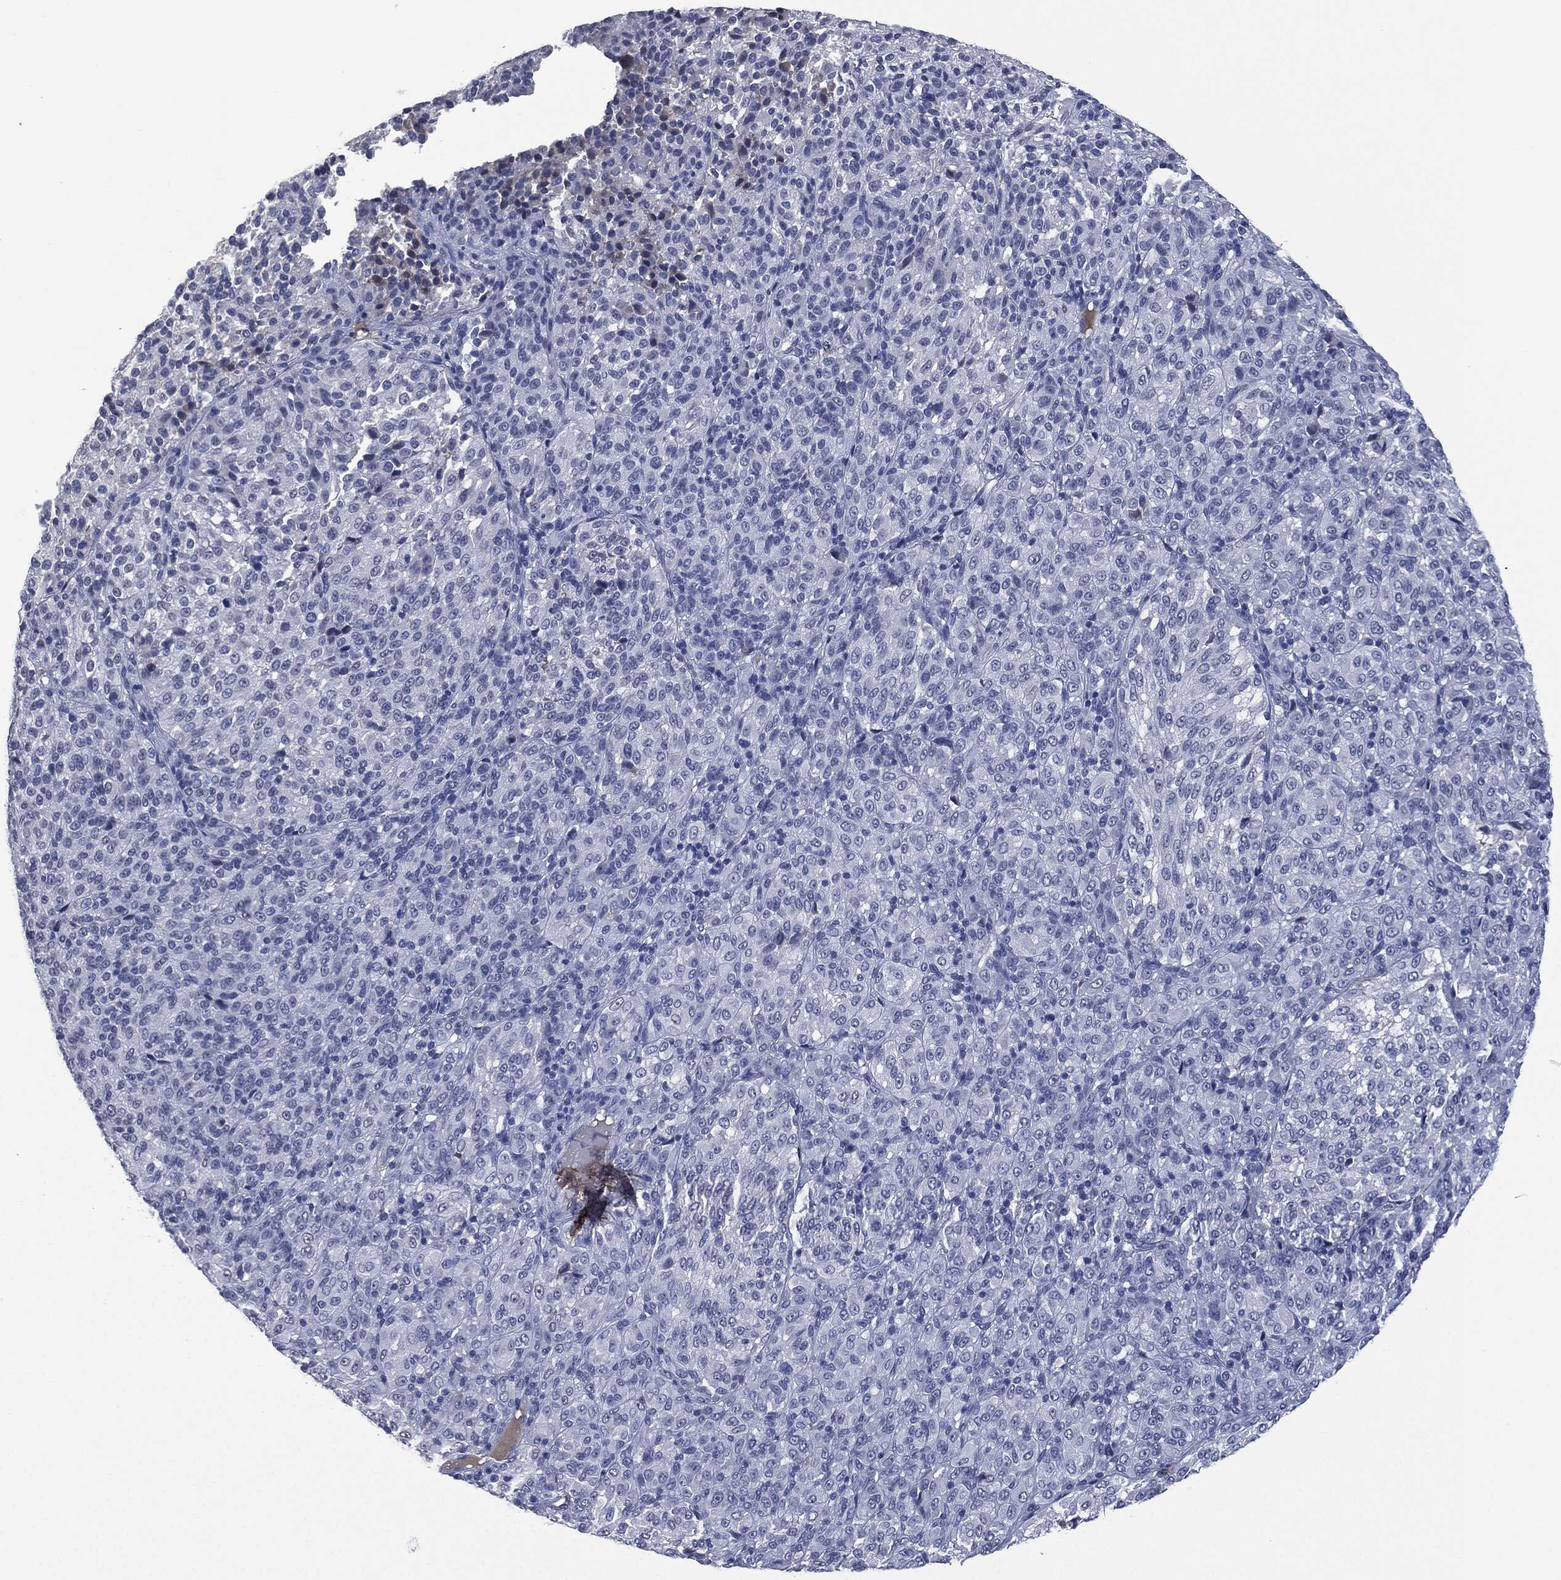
{"staining": {"intensity": "negative", "quantity": "none", "location": "none"}, "tissue": "melanoma", "cell_type": "Tumor cells", "image_type": "cancer", "snomed": [{"axis": "morphology", "description": "Malignant melanoma, Metastatic site"}, {"axis": "topography", "description": "Brain"}], "caption": "IHC micrograph of neoplastic tissue: melanoma stained with DAB (3,3'-diaminobenzidine) demonstrates no significant protein expression in tumor cells.", "gene": "SIGLEC7", "patient": {"sex": "female", "age": 56}}